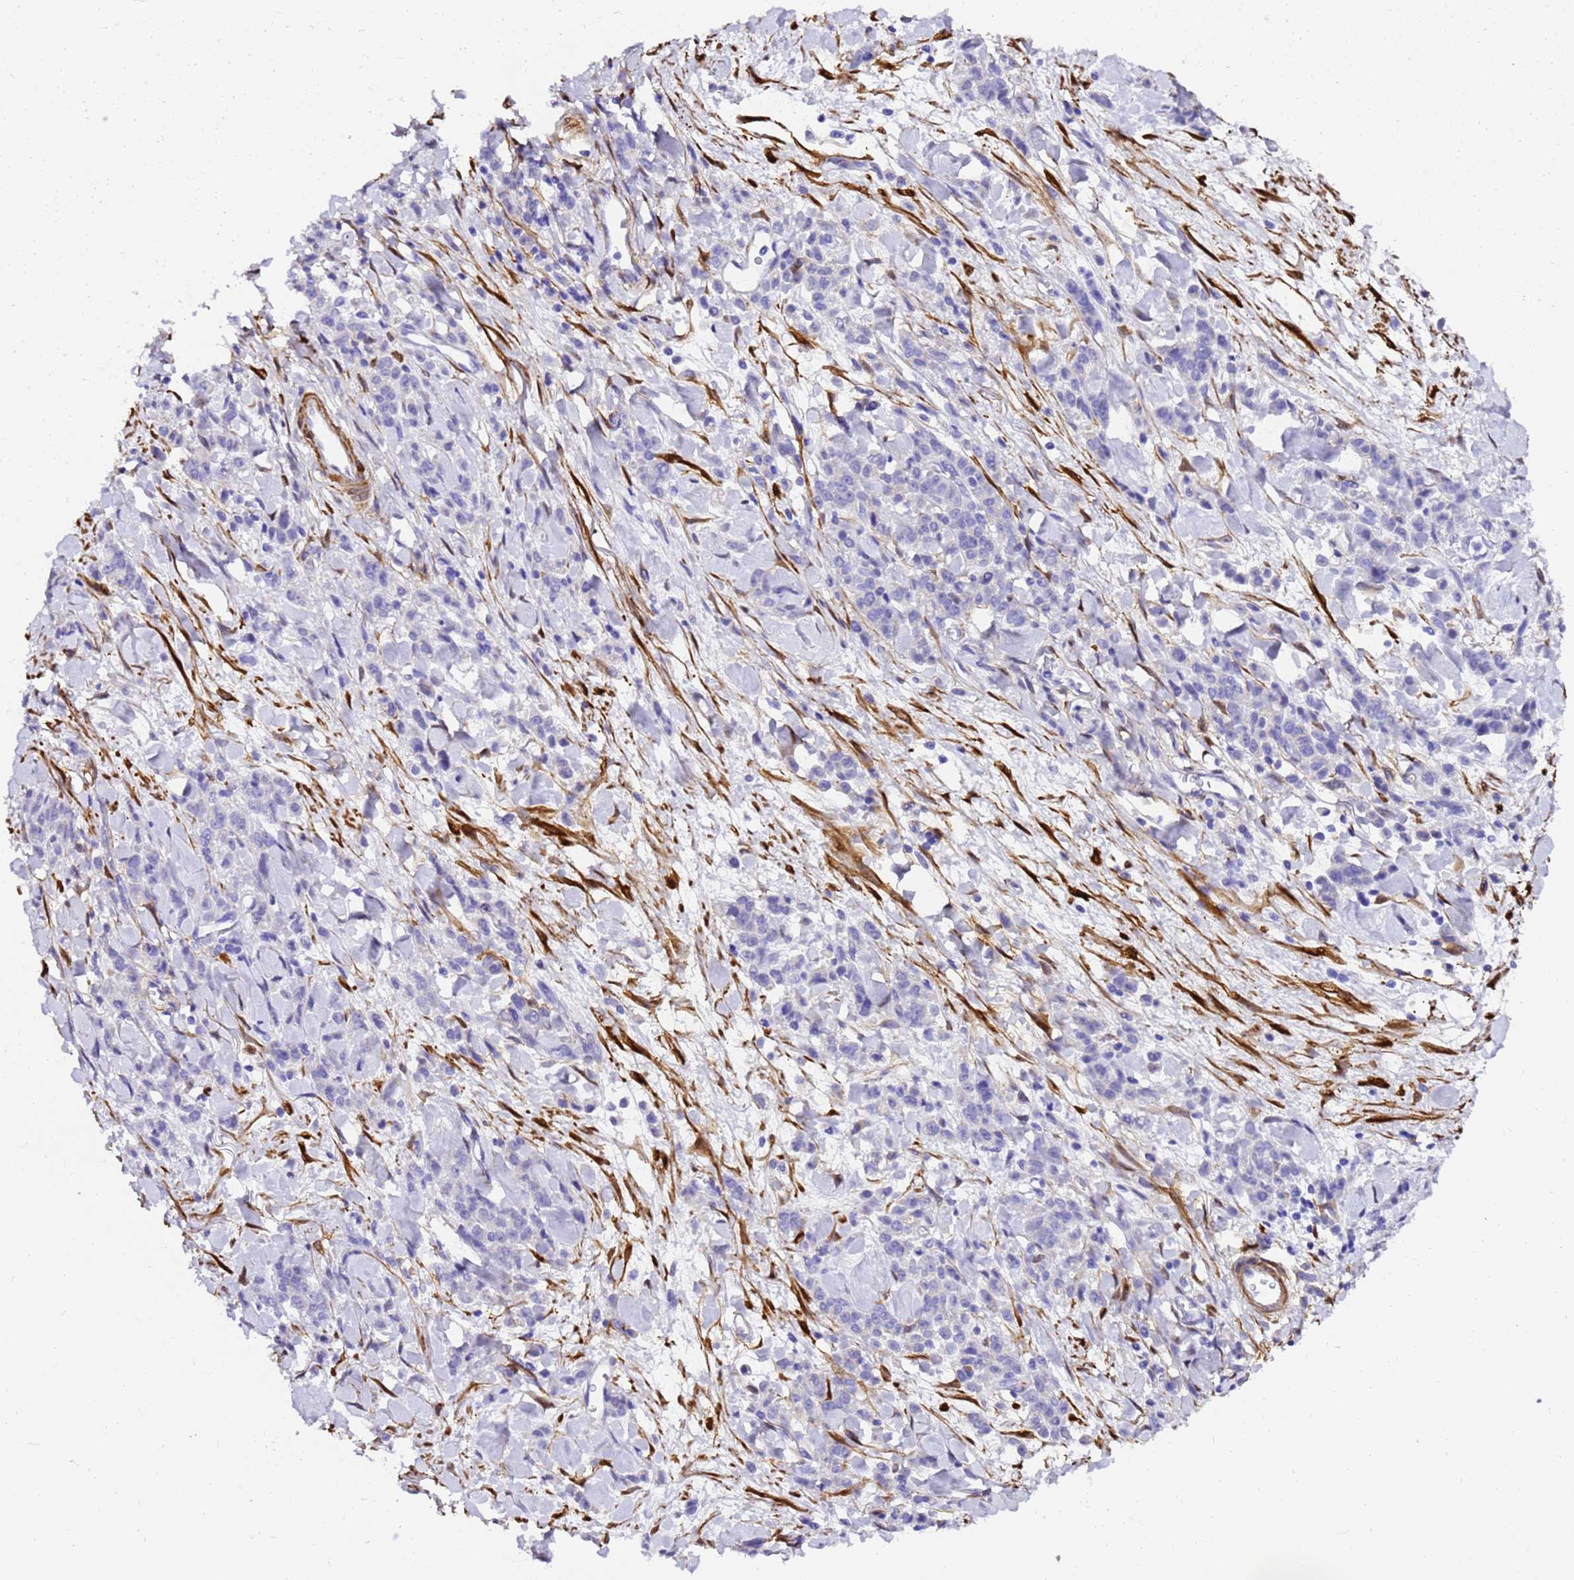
{"staining": {"intensity": "negative", "quantity": "none", "location": "none"}, "tissue": "stomach cancer", "cell_type": "Tumor cells", "image_type": "cancer", "snomed": [{"axis": "morphology", "description": "Normal tissue, NOS"}, {"axis": "morphology", "description": "Adenocarcinoma, NOS"}, {"axis": "topography", "description": "Stomach"}], "caption": "Tumor cells are negative for brown protein staining in stomach adenocarcinoma.", "gene": "HSPB6", "patient": {"sex": "male", "age": 82}}